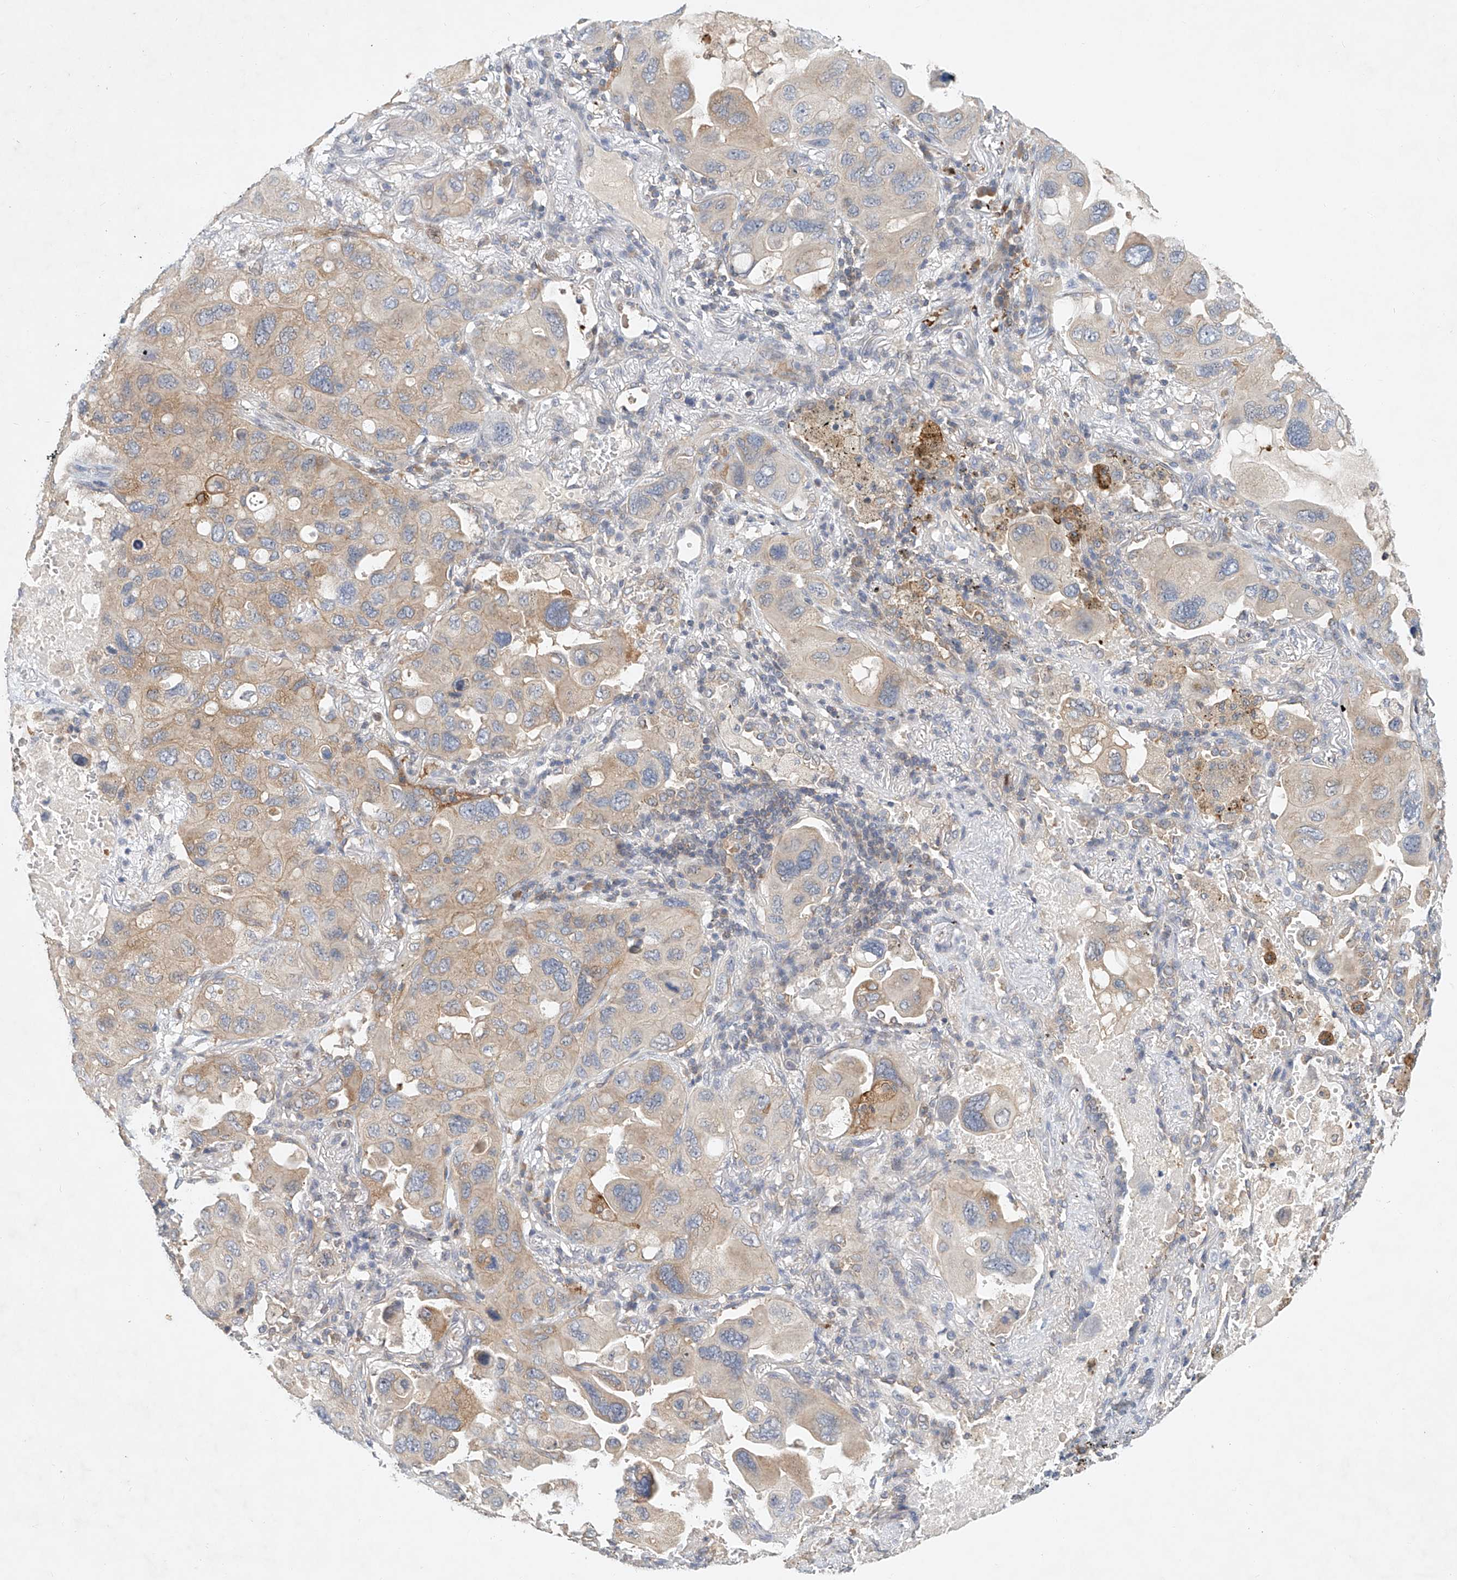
{"staining": {"intensity": "moderate", "quantity": "25%-75%", "location": "cytoplasmic/membranous"}, "tissue": "lung cancer", "cell_type": "Tumor cells", "image_type": "cancer", "snomed": [{"axis": "morphology", "description": "Squamous cell carcinoma, NOS"}, {"axis": "topography", "description": "Lung"}], "caption": "A histopathology image of human lung squamous cell carcinoma stained for a protein demonstrates moderate cytoplasmic/membranous brown staining in tumor cells.", "gene": "CARMIL1", "patient": {"sex": "female", "age": 73}}